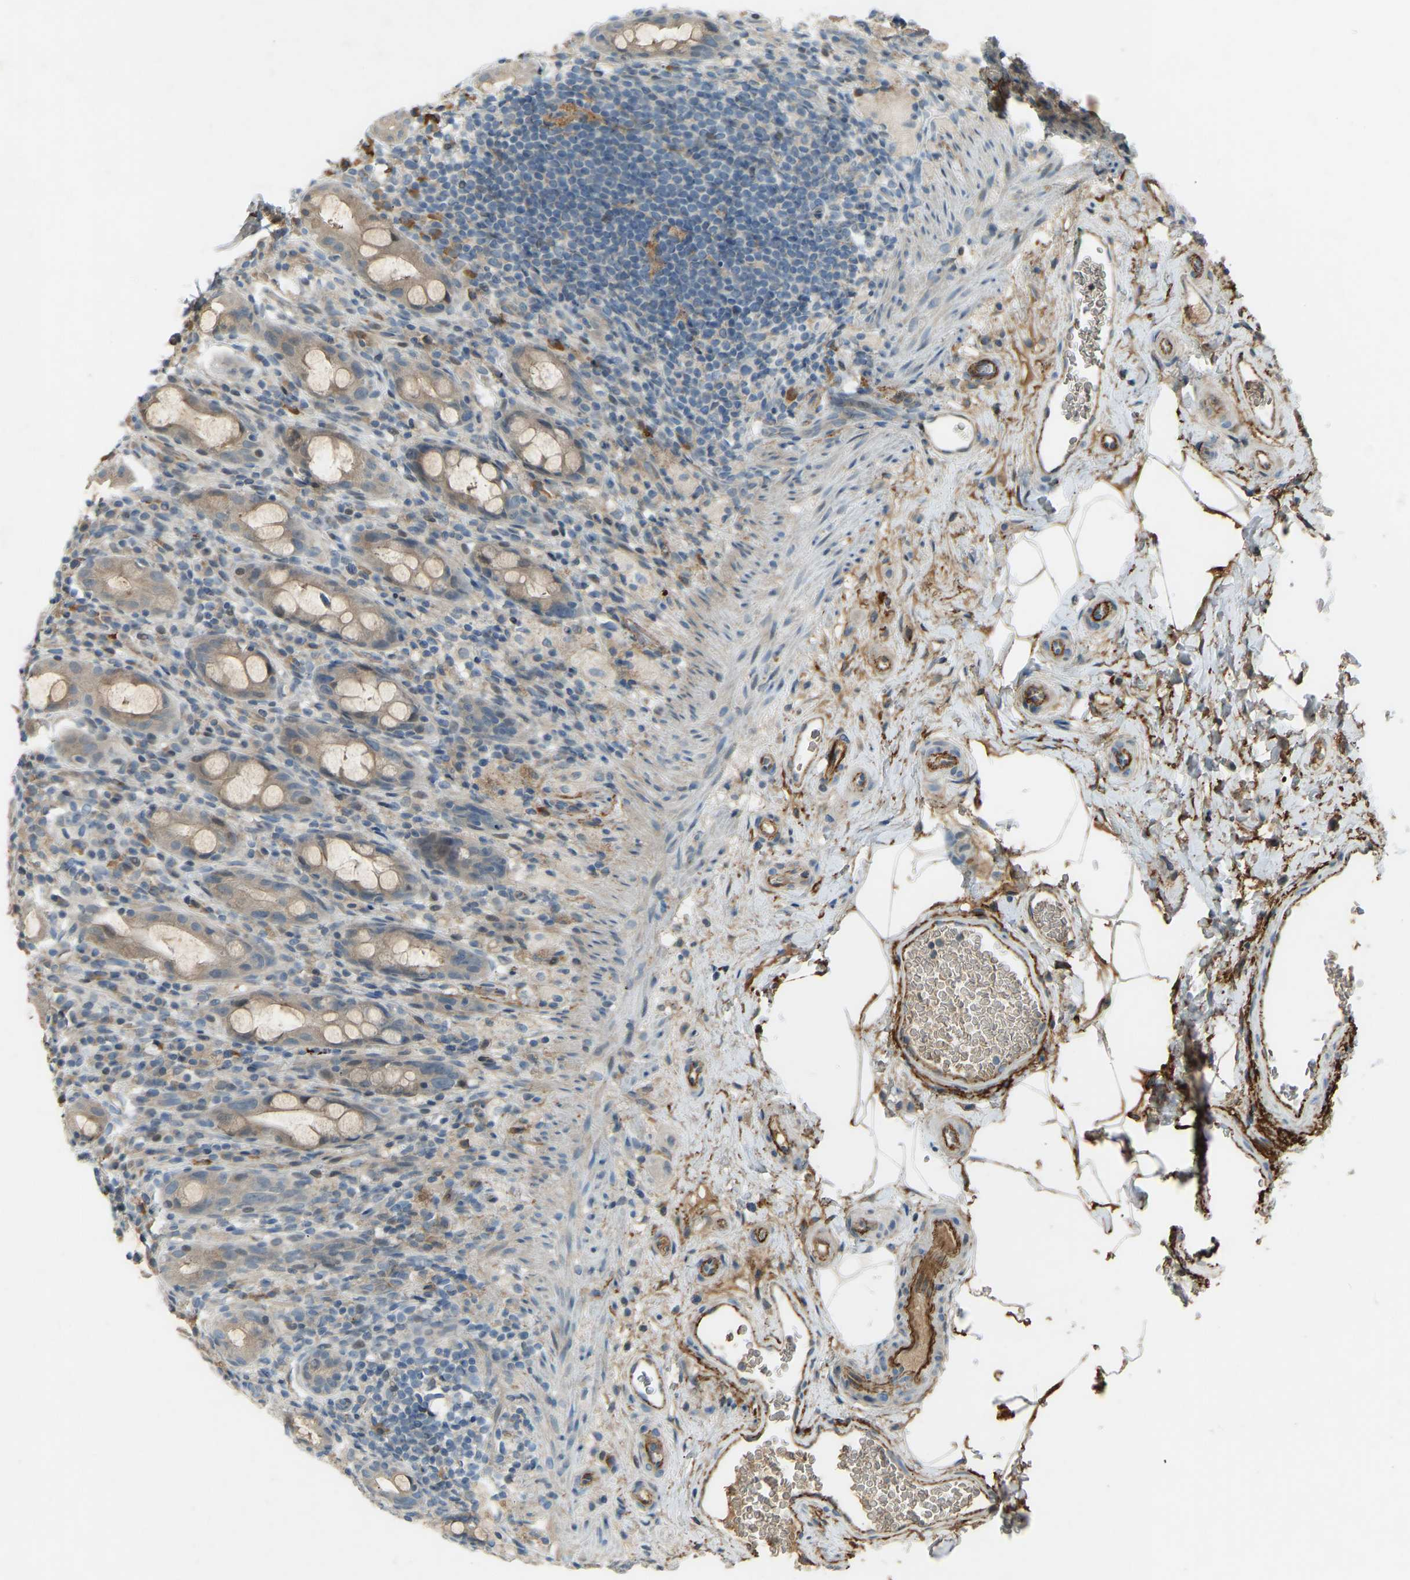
{"staining": {"intensity": "weak", "quantity": ">75%", "location": "cytoplasmic/membranous"}, "tissue": "rectum", "cell_type": "Glandular cells", "image_type": "normal", "snomed": [{"axis": "morphology", "description": "Normal tissue, NOS"}, {"axis": "topography", "description": "Rectum"}], "caption": "Brown immunohistochemical staining in unremarkable rectum shows weak cytoplasmic/membranous staining in approximately >75% of glandular cells.", "gene": "FBLN2", "patient": {"sex": "male", "age": 44}}